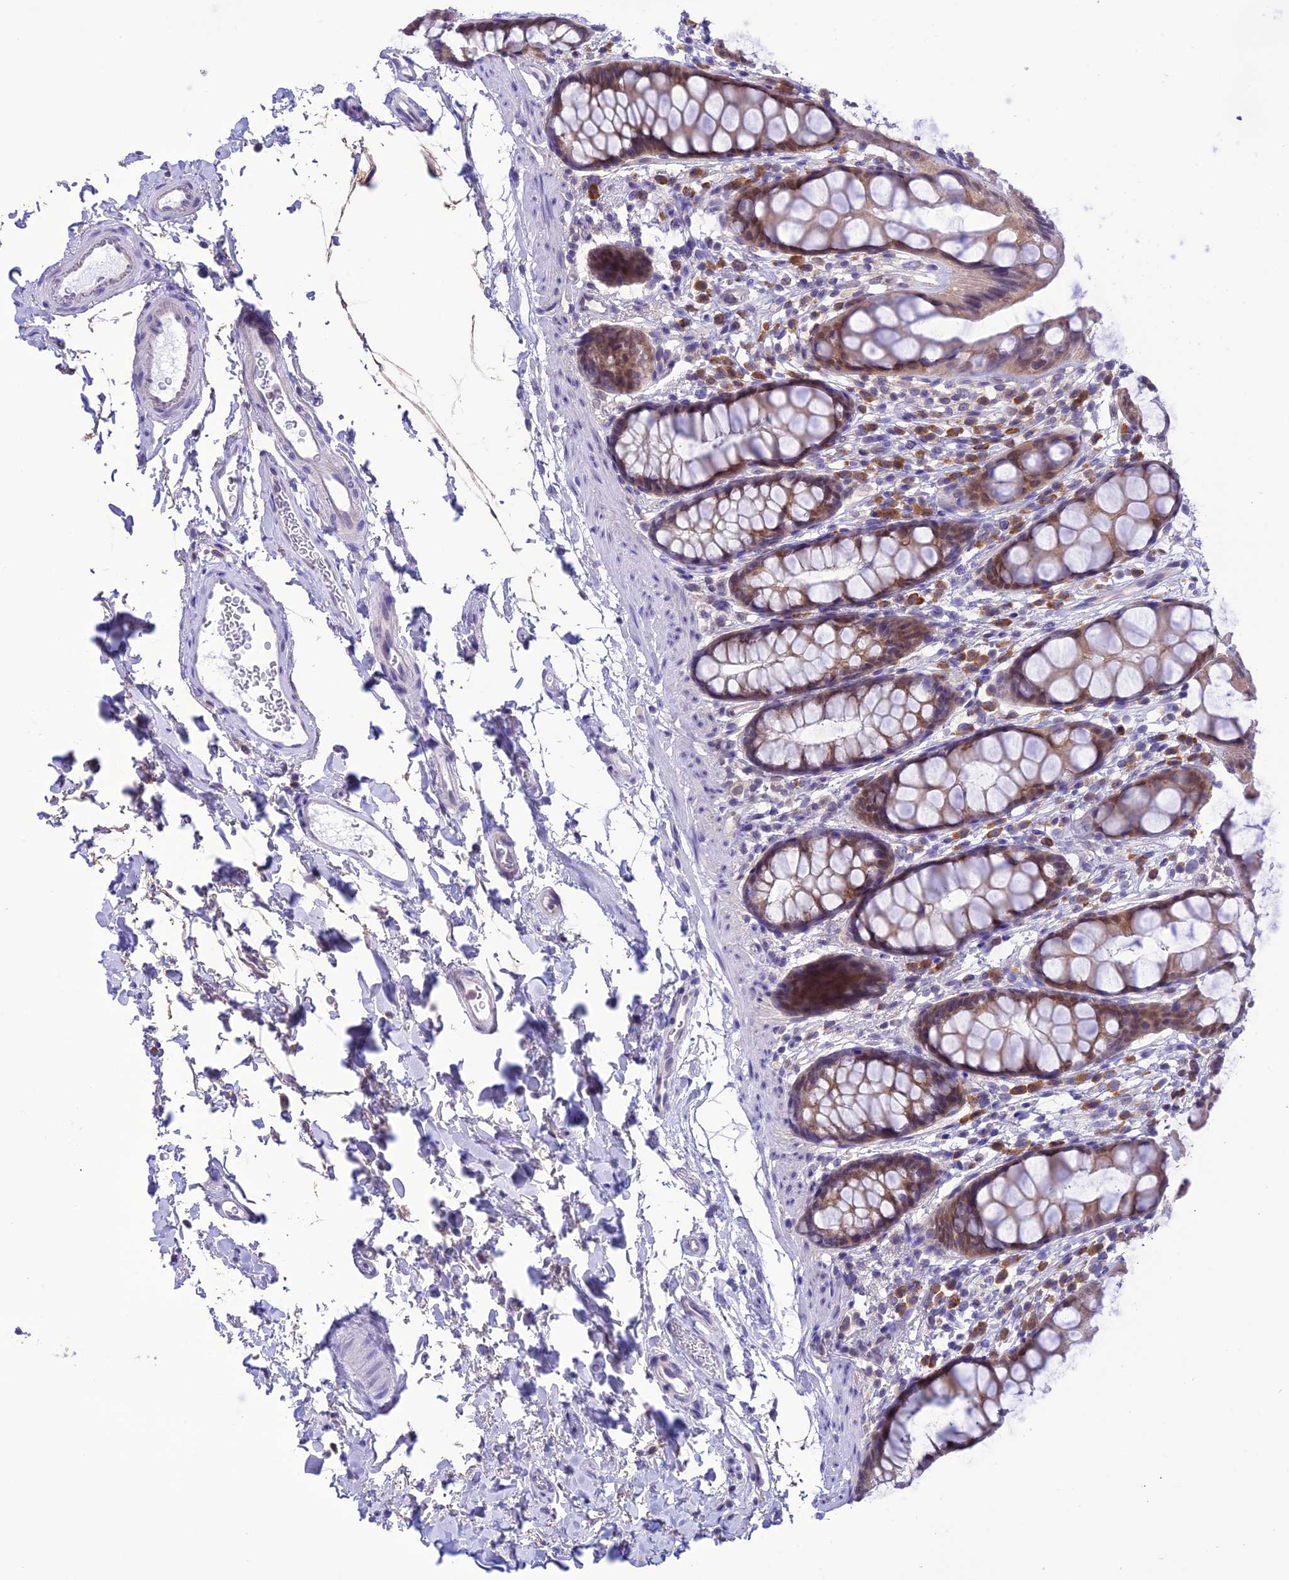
{"staining": {"intensity": "weak", "quantity": ">75%", "location": "cytoplasmic/membranous"}, "tissue": "rectum", "cell_type": "Glandular cells", "image_type": "normal", "snomed": [{"axis": "morphology", "description": "Normal tissue, NOS"}, {"axis": "topography", "description": "Rectum"}], "caption": "DAB (3,3'-diaminobenzidine) immunohistochemical staining of normal human rectum demonstrates weak cytoplasmic/membranous protein positivity in about >75% of glandular cells.", "gene": "RNF126", "patient": {"sex": "female", "age": 65}}